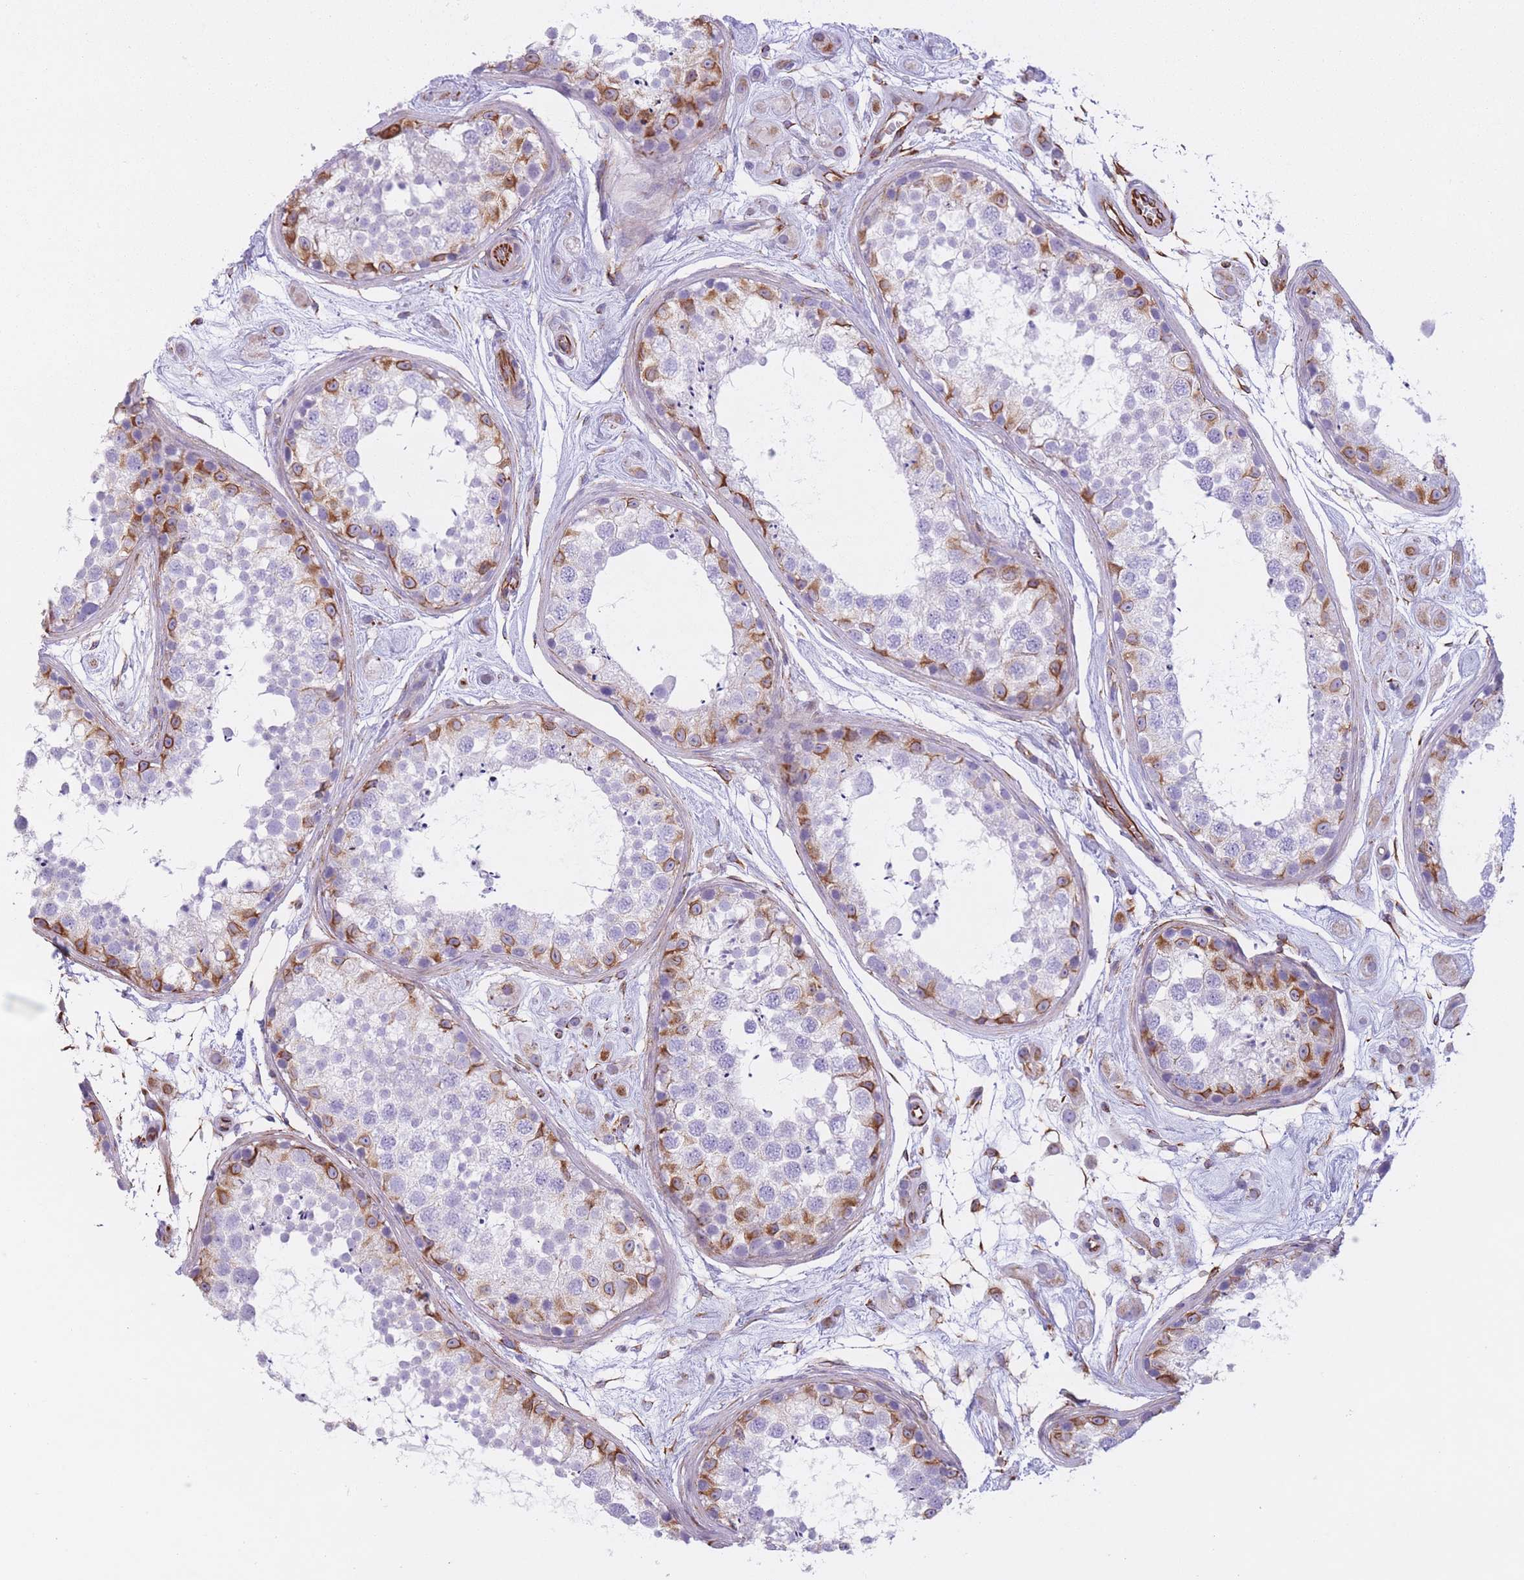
{"staining": {"intensity": "strong", "quantity": "<25%", "location": "cytoplasmic/membranous"}, "tissue": "testis", "cell_type": "Cells in seminiferous ducts", "image_type": "normal", "snomed": [{"axis": "morphology", "description": "Normal tissue, NOS"}, {"axis": "topography", "description": "Testis"}], "caption": "Testis stained with DAB immunohistochemistry (IHC) displays medium levels of strong cytoplasmic/membranous staining in approximately <25% of cells in seminiferous ducts.", "gene": "ATP5MF", "patient": {"sex": "male", "age": 25}}